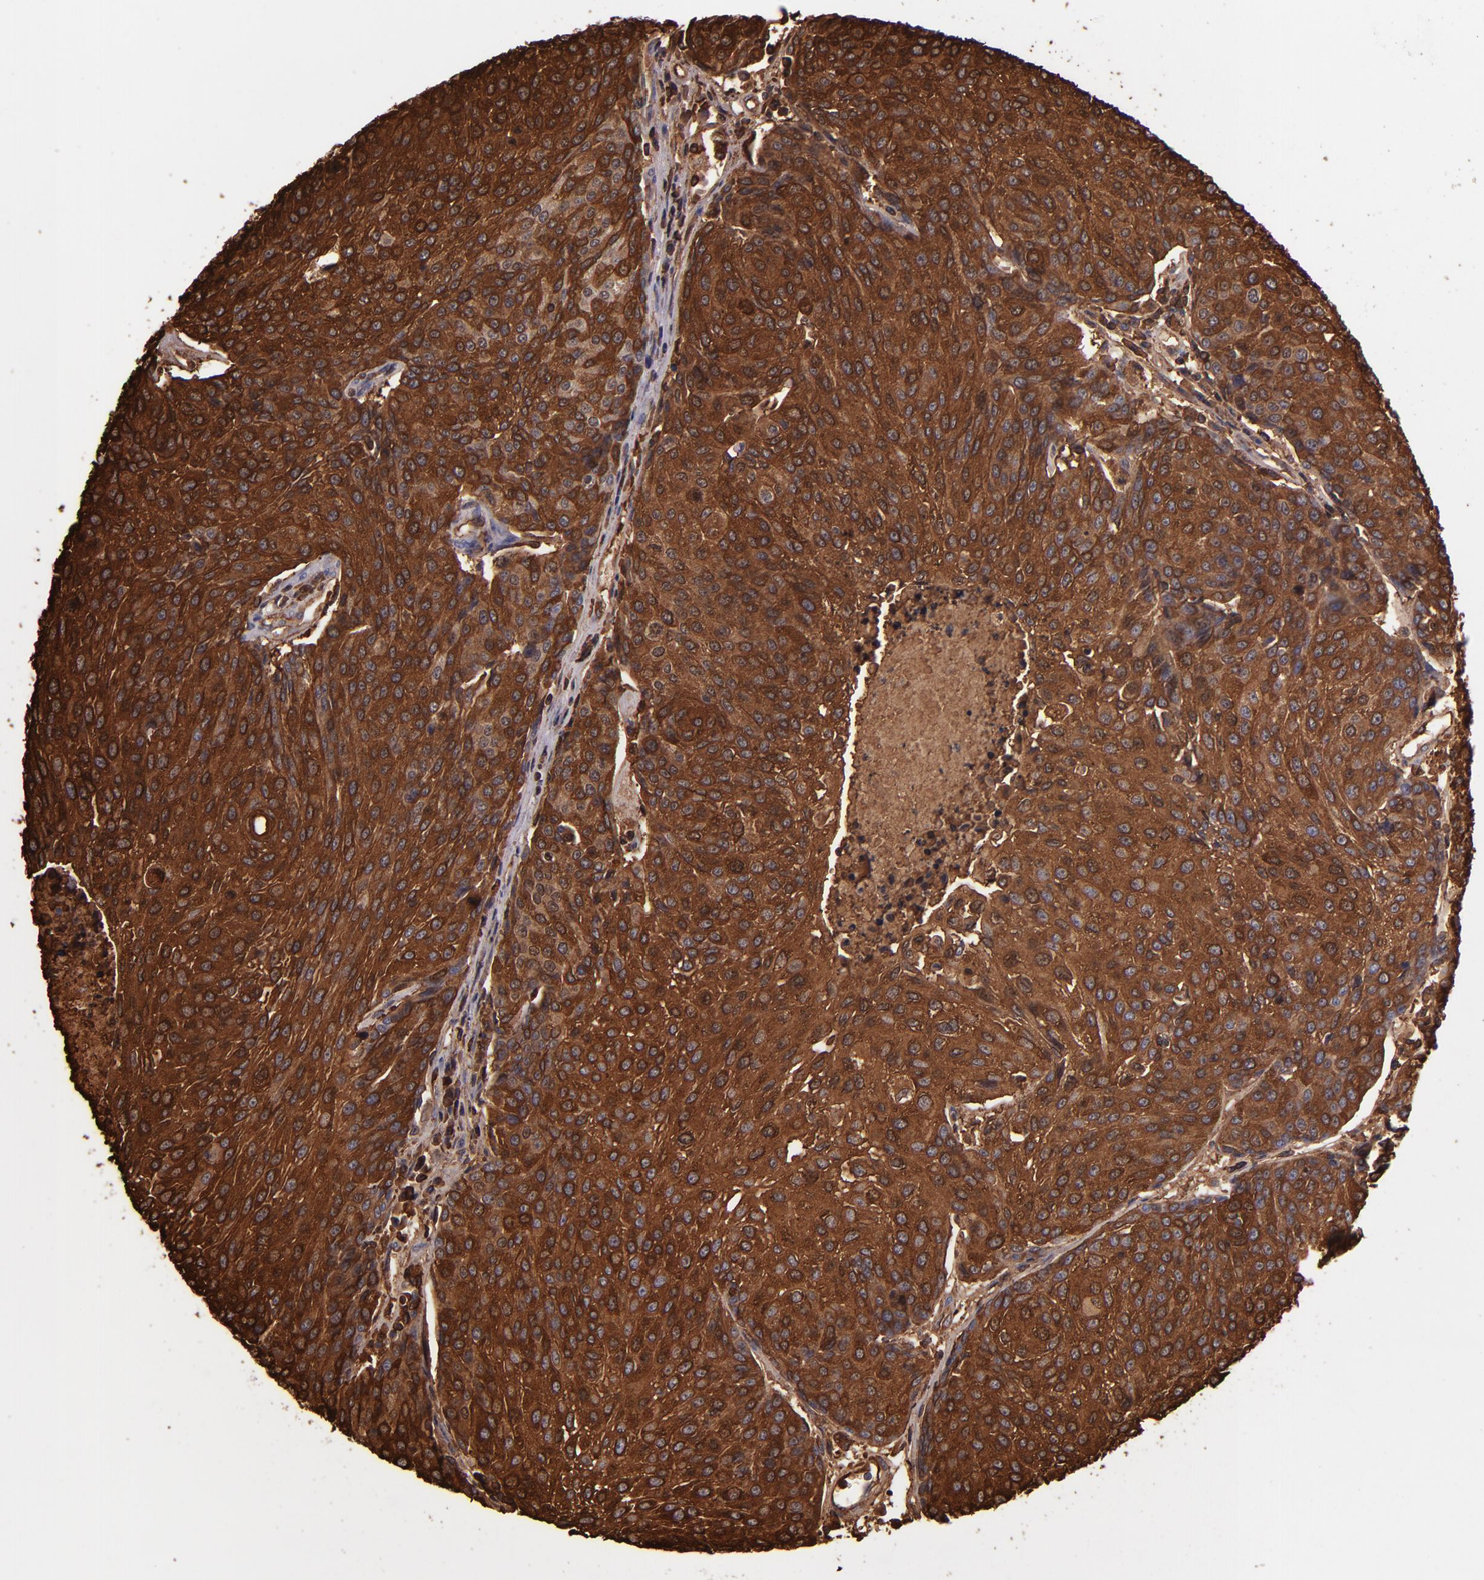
{"staining": {"intensity": "strong", "quantity": ">75%", "location": "cytoplasmic/membranous"}, "tissue": "urothelial cancer", "cell_type": "Tumor cells", "image_type": "cancer", "snomed": [{"axis": "morphology", "description": "Urothelial carcinoma, High grade"}, {"axis": "topography", "description": "Urinary bladder"}], "caption": "A brown stain labels strong cytoplasmic/membranous staining of a protein in human urothelial carcinoma (high-grade) tumor cells. The protein is shown in brown color, while the nuclei are stained blue.", "gene": "IVL", "patient": {"sex": "female", "age": 85}}